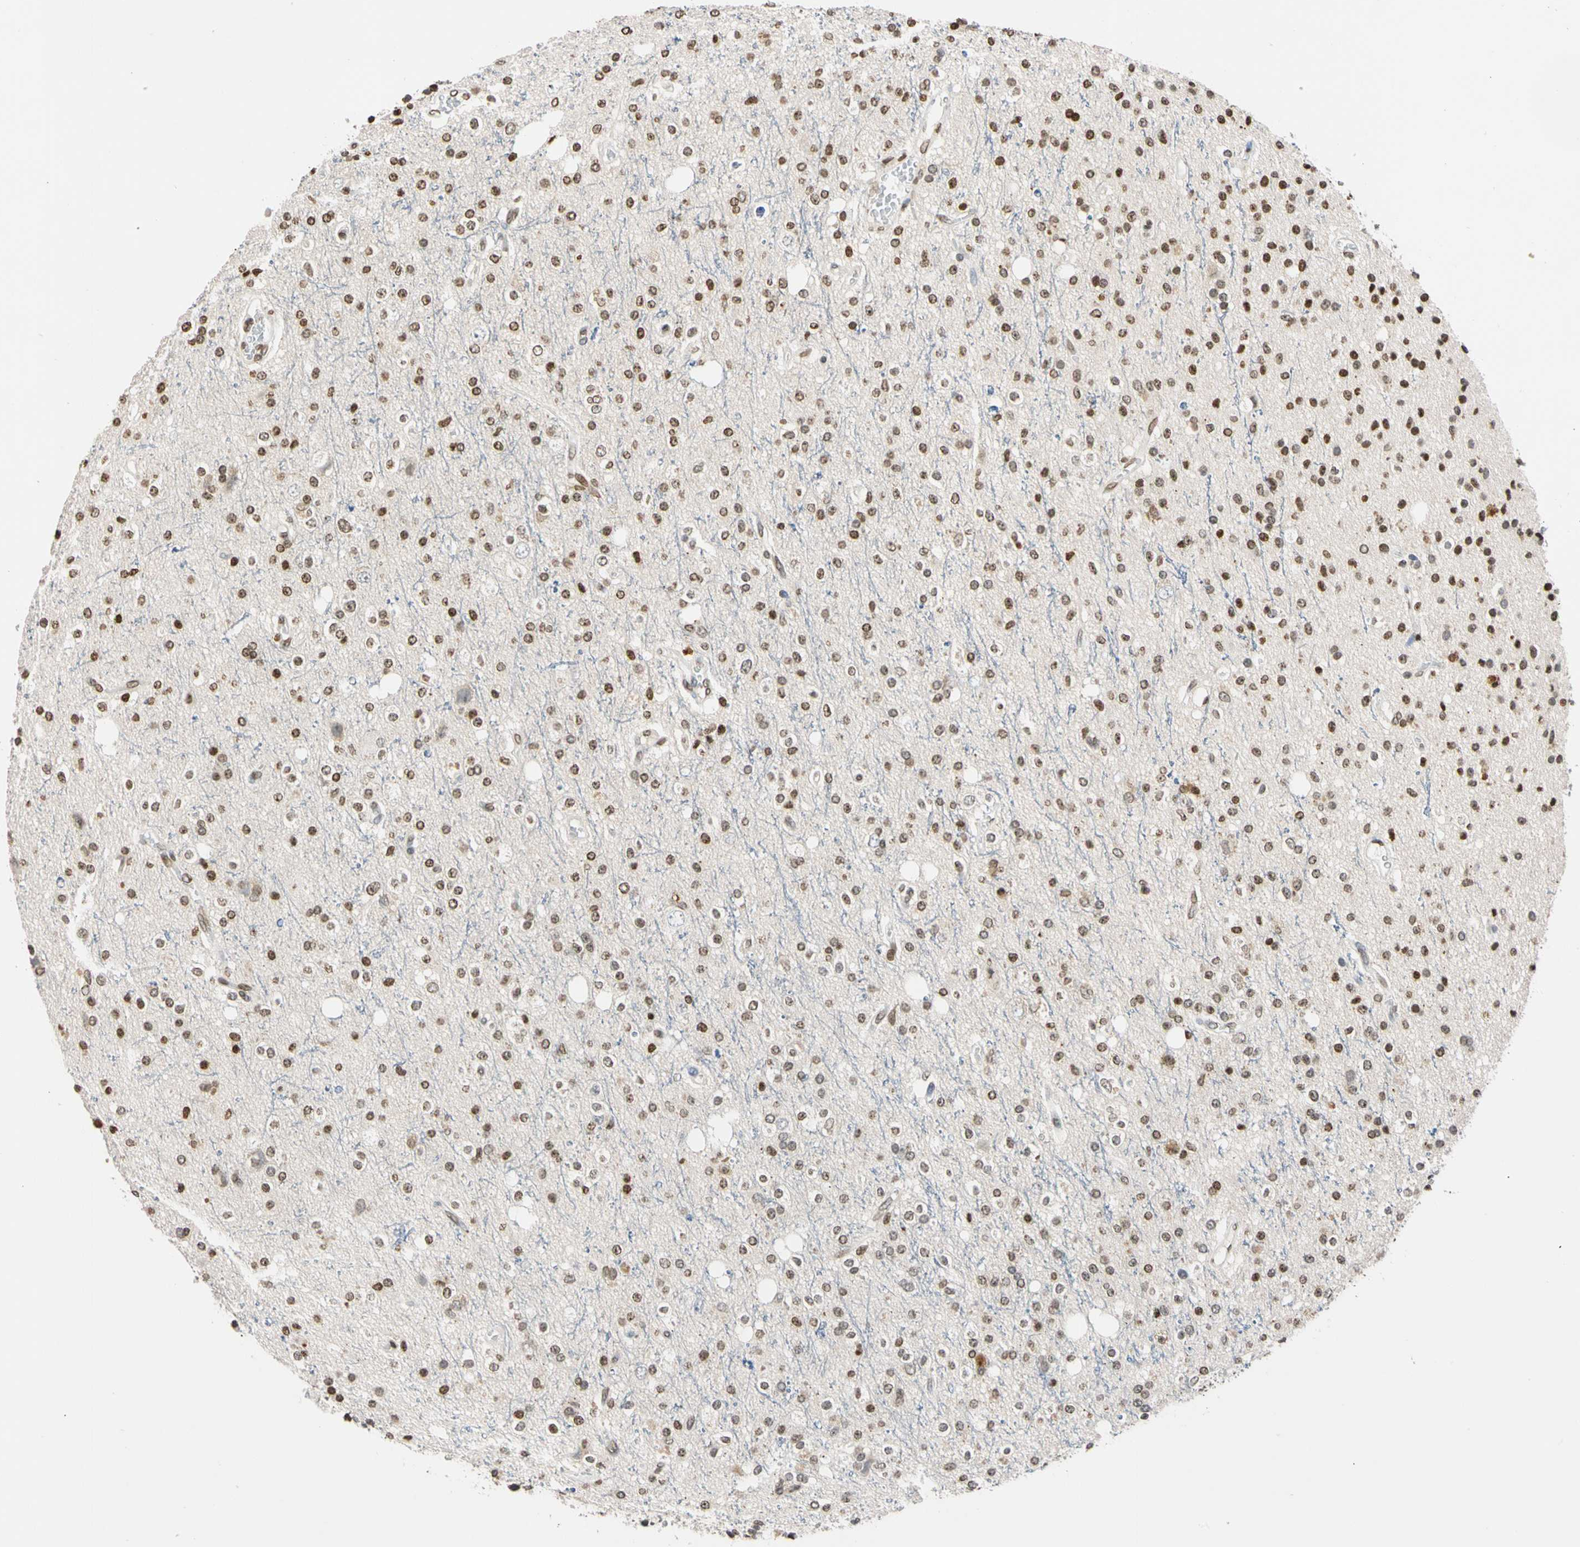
{"staining": {"intensity": "weak", "quantity": "<25%", "location": "nuclear"}, "tissue": "glioma", "cell_type": "Tumor cells", "image_type": "cancer", "snomed": [{"axis": "morphology", "description": "Glioma, malignant, High grade"}, {"axis": "topography", "description": "Brain"}], "caption": "This is an immunohistochemistry (IHC) photomicrograph of human malignant glioma (high-grade). There is no staining in tumor cells.", "gene": "GPX4", "patient": {"sex": "male", "age": 47}}